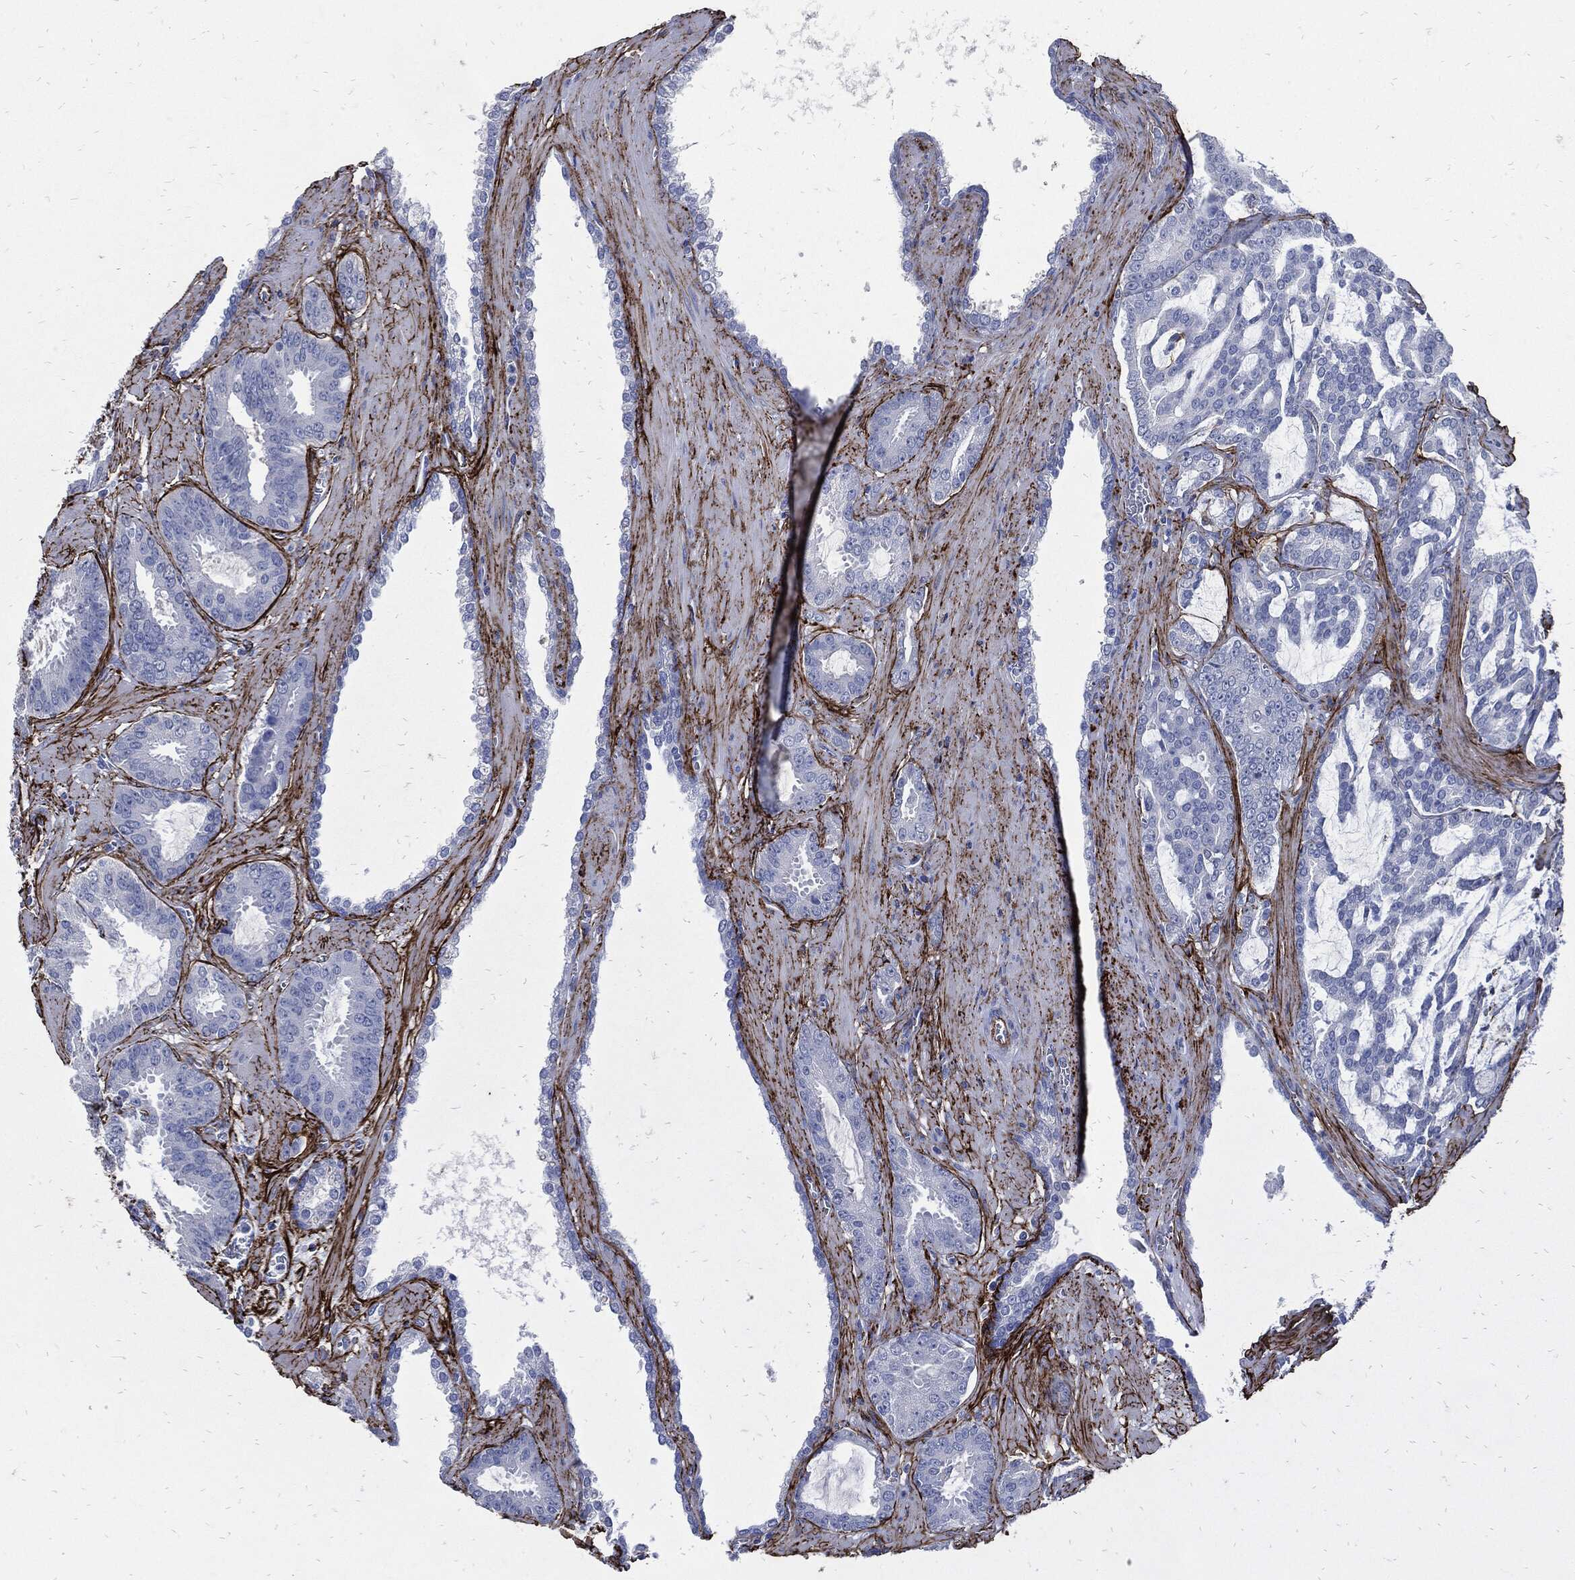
{"staining": {"intensity": "negative", "quantity": "none", "location": "none"}, "tissue": "prostate cancer", "cell_type": "Tumor cells", "image_type": "cancer", "snomed": [{"axis": "morphology", "description": "Adenocarcinoma, NOS"}, {"axis": "topography", "description": "Prostate"}], "caption": "High magnification brightfield microscopy of prostate adenocarcinoma stained with DAB (brown) and counterstained with hematoxylin (blue): tumor cells show no significant staining.", "gene": "FBN1", "patient": {"sex": "male", "age": 67}}